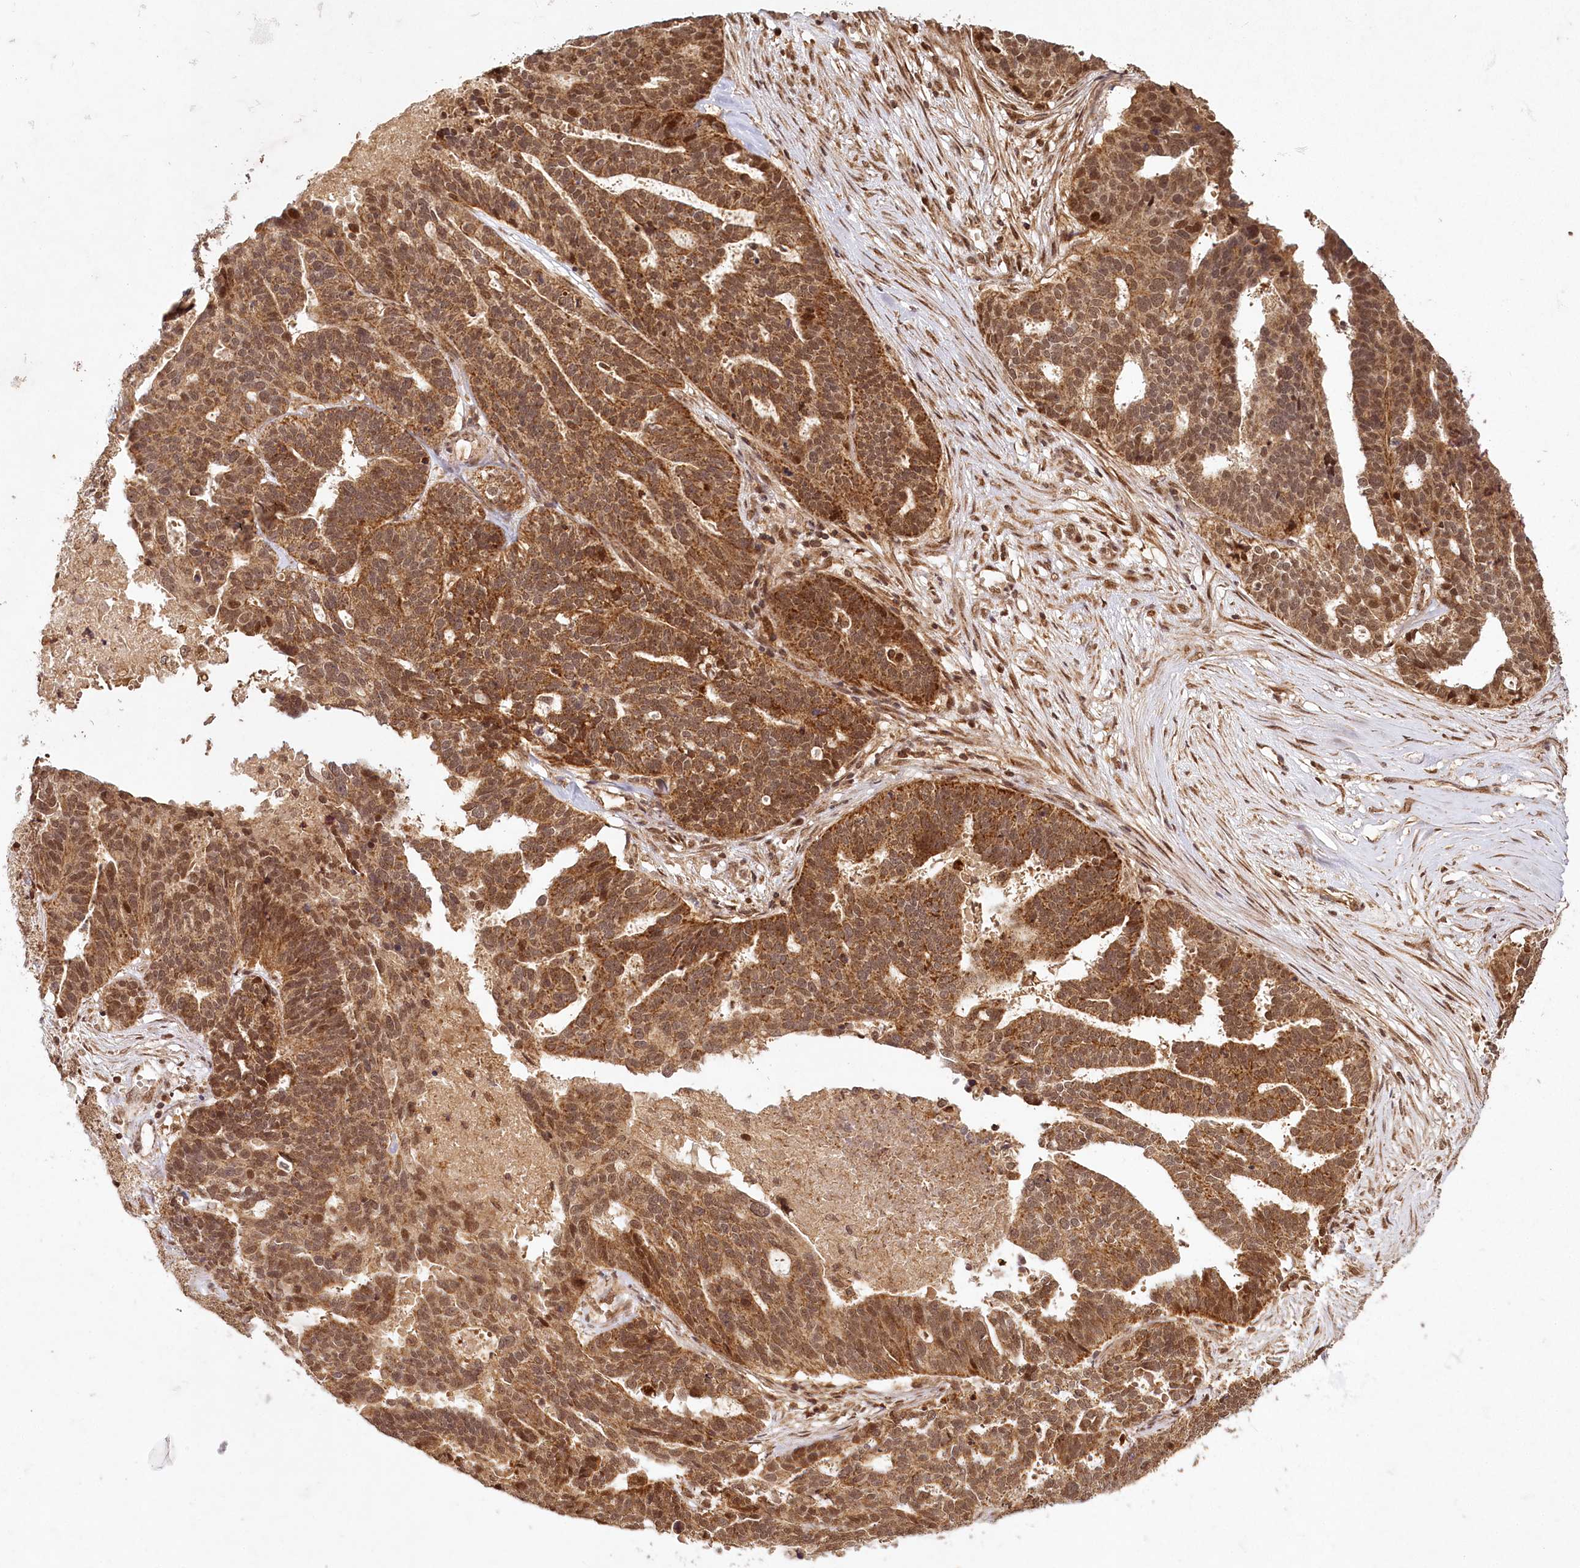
{"staining": {"intensity": "moderate", "quantity": ">75%", "location": "cytoplasmic/membranous,nuclear"}, "tissue": "ovarian cancer", "cell_type": "Tumor cells", "image_type": "cancer", "snomed": [{"axis": "morphology", "description": "Cystadenocarcinoma, serous, NOS"}, {"axis": "topography", "description": "Ovary"}], "caption": "About >75% of tumor cells in ovarian cancer exhibit moderate cytoplasmic/membranous and nuclear protein expression as visualized by brown immunohistochemical staining.", "gene": "MICU1", "patient": {"sex": "female", "age": 59}}